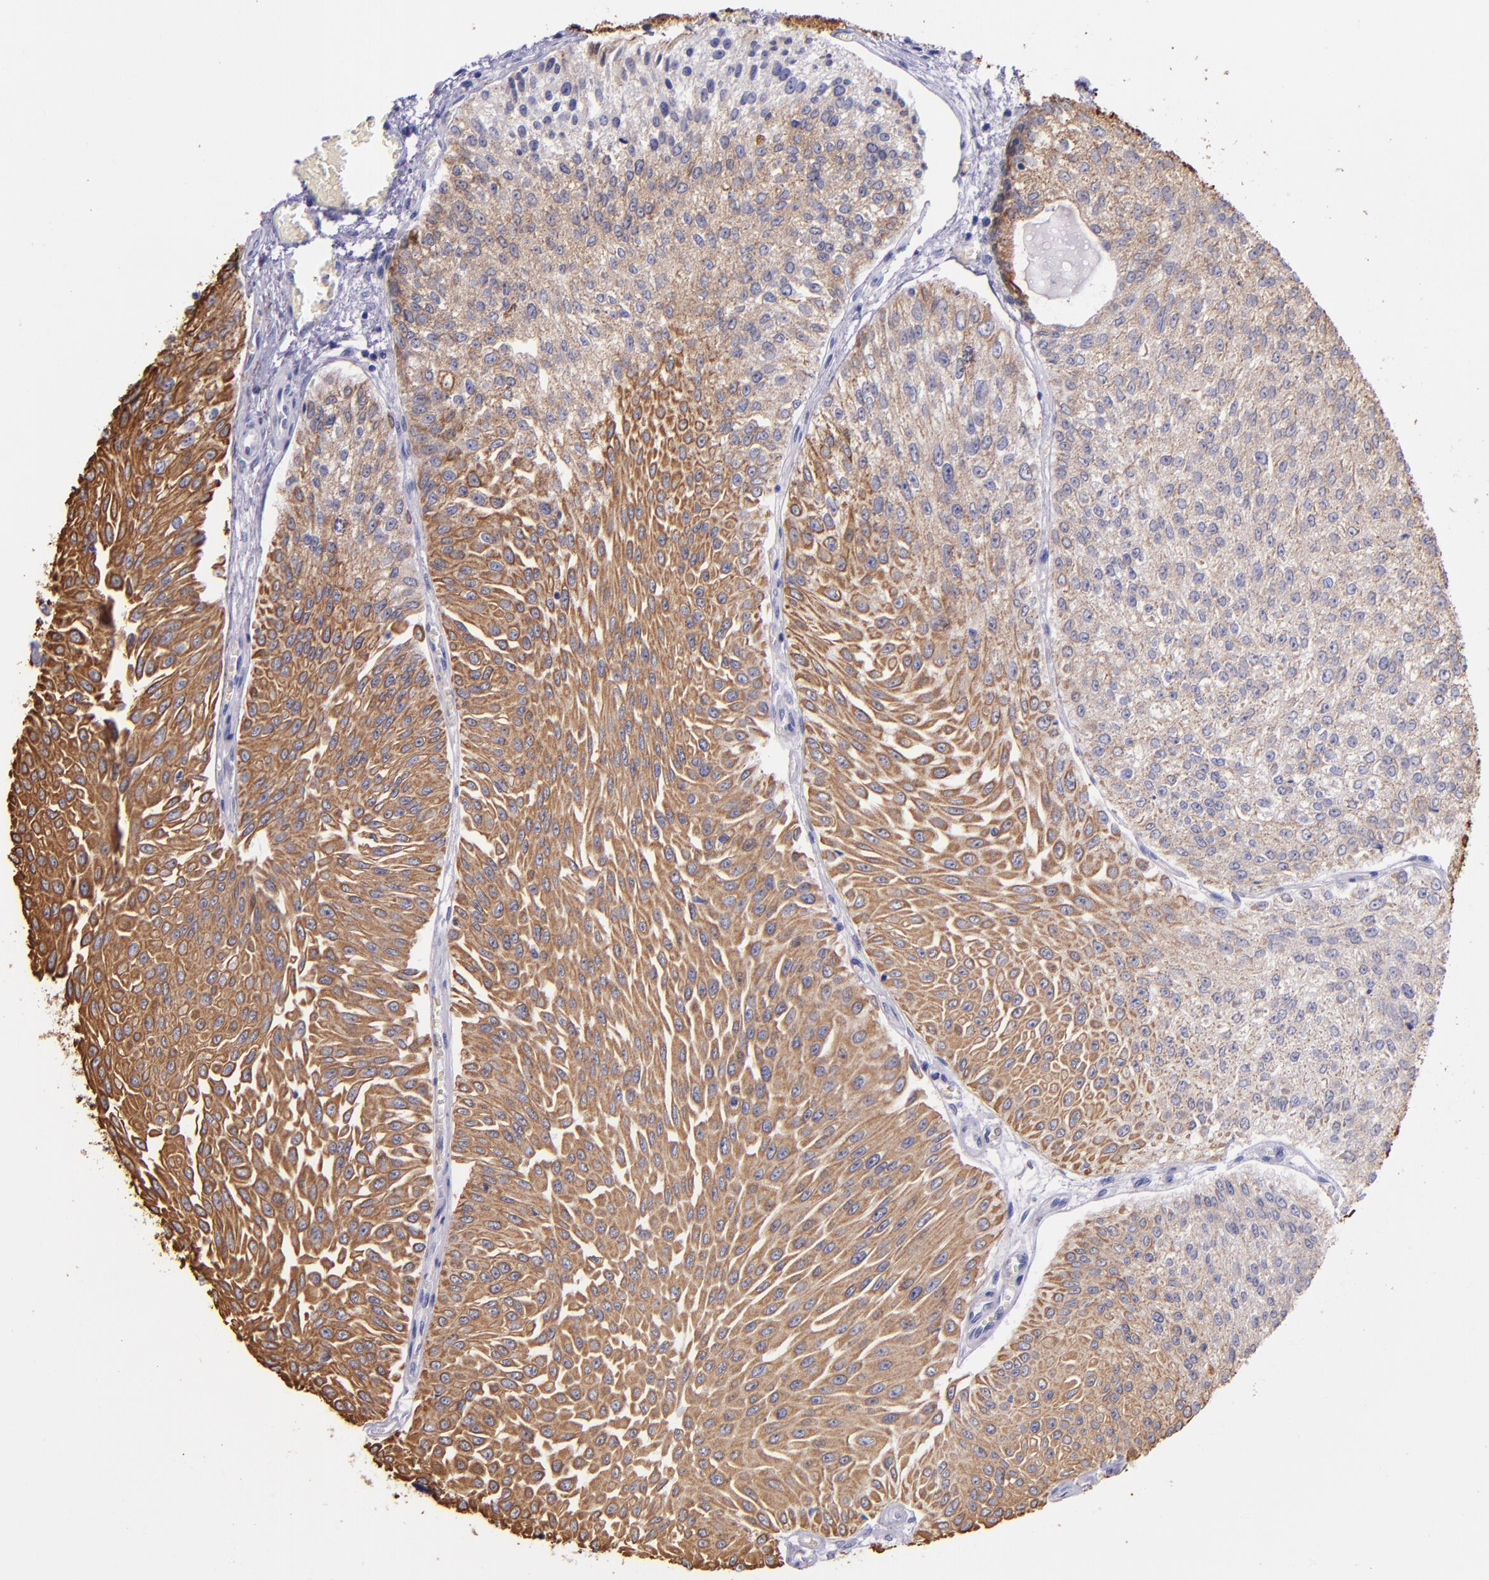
{"staining": {"intensity": "moderate", "quantity": ">75%", "location": "cytoplasmic/membranous"}, "tissue": "urothelial cancer", "cell_type": "Tumor cells", "image_type": "cancer", "snomed": [{"axis": "morphology", "description": "Urothelial carcinoma, Low grade"}, {"axis": "topography", "description": "Urinary bladder"}], "caption": "Low-grade urothelial carcinoma stained for a protein (brown) exhibits moderate cytoplasmic/membranous positive positivity in approximately >75% of tumor cells.", "gene": "KRT4", "patient": {"sex": "male", "age": 86}}